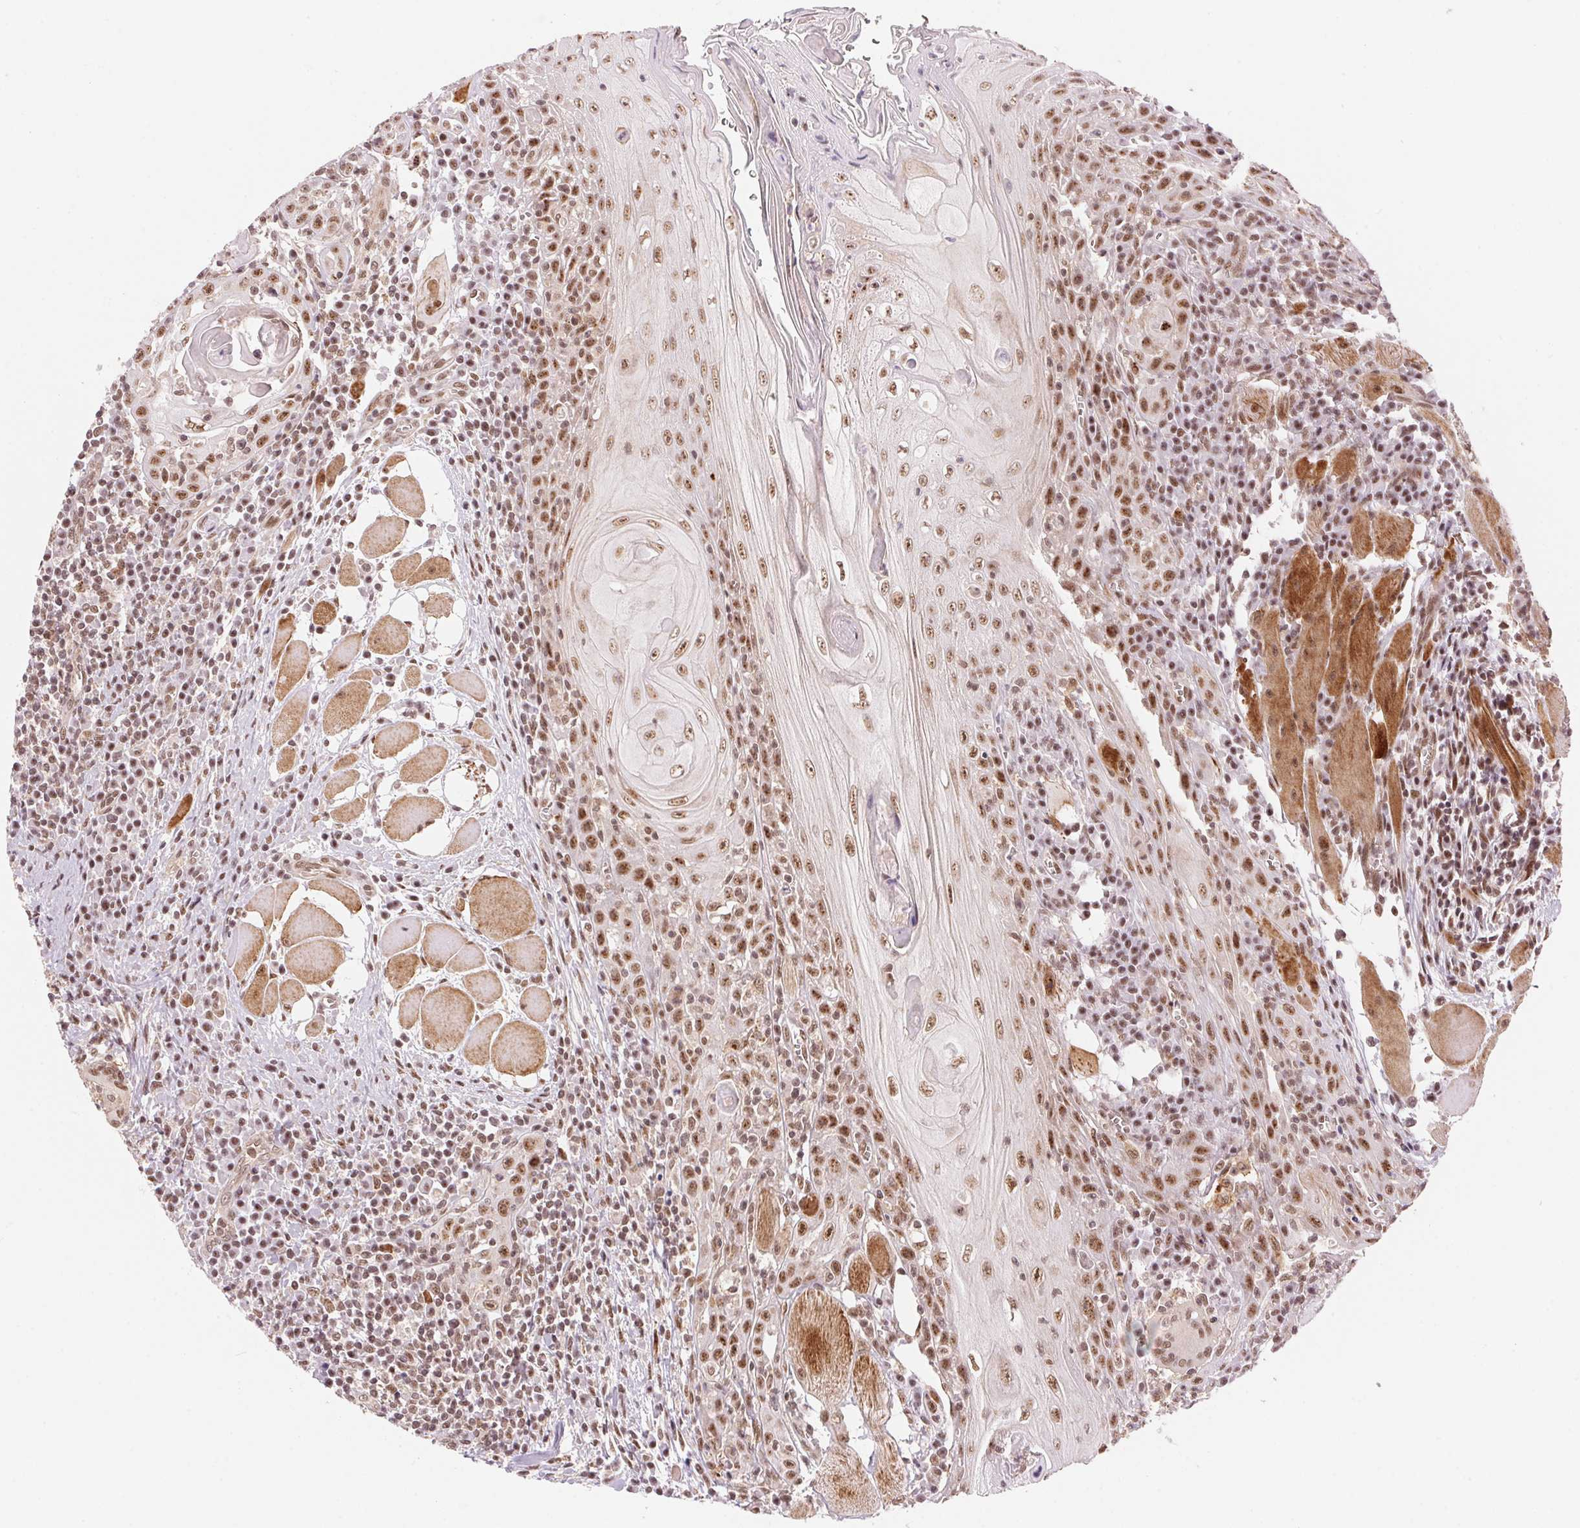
{"staining": {"intensity": "moderate", "quantity": ">75%", "location": "nuclear"}, "tissue": "head and neck cancer", "cell_type": "Tumor cells", "image_type": "cancer", "snomed": [{"axis": "morphology", "description": "Normal tissue, NOS"}, {"axis": "morphology", "description": "Squamous cell carcinoma, NOS"}, {"axis": "topography", "description": "Oral tissue"}, {"axis": "topography", "description": "Head-Neck"}], "caption": "Immunohistochemistry (IHC) staining of head and neck squamous cell carcinoma, which shows medium levels of moderate nuclear staining in approximately >75% of tumor cells indicating moderate nuclear protein expression. The staining was performed using DAB (brown) for protein detection and nuclei were counterstained in hematoxylin (blue).", "gene": "HNRNPDL", "patient": {"sex": "male", "age": 52}}